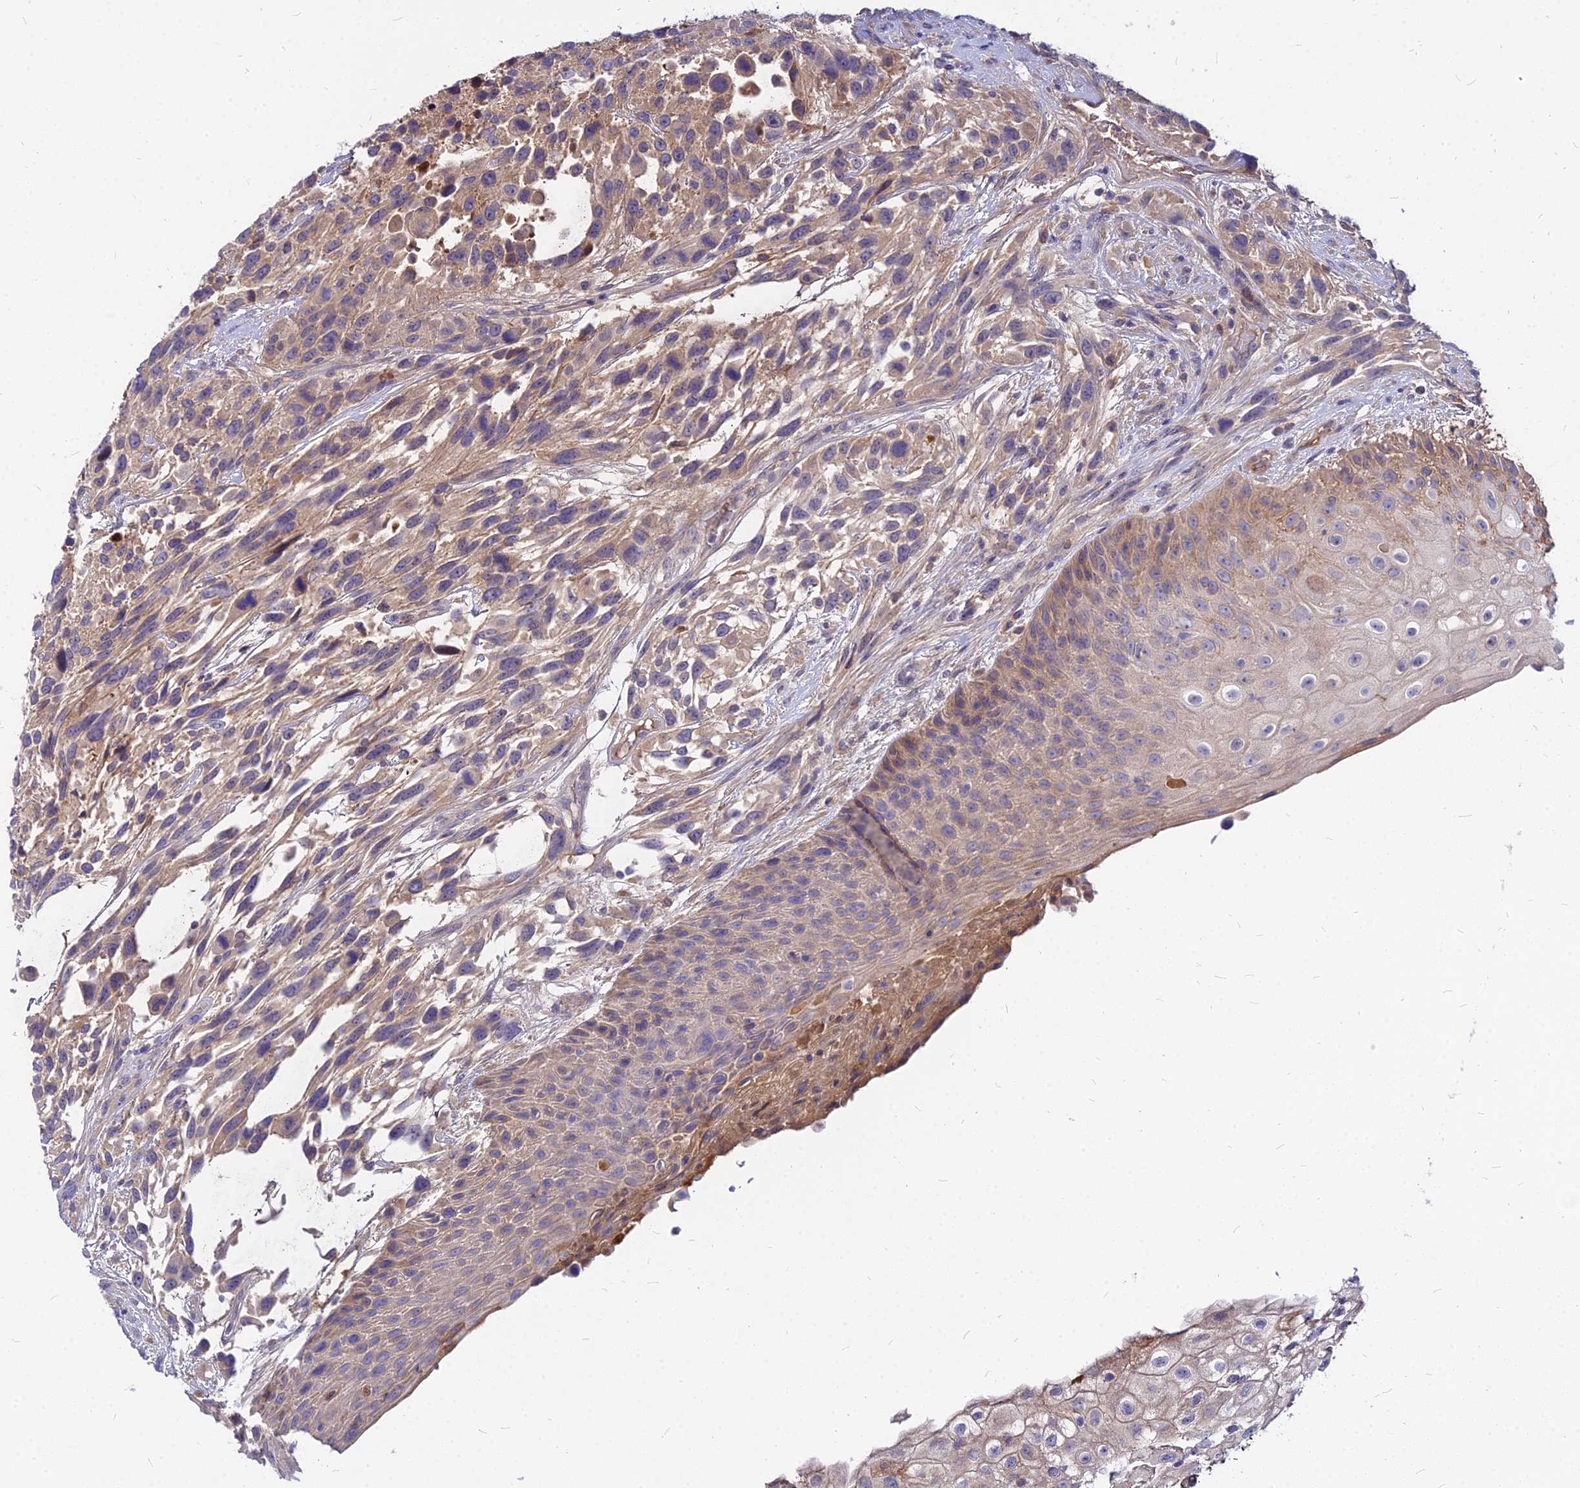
{"staining": {"intensity": "weak", "quantity": ">75%", "location": "cytoplasmic/membranous"}, "tissue": "urothelial cancer", "cell_type": "Tumor cells", "image_type": "cancer", "snomed": [{"axis": "morphology", "description": "Urothelial carcinoma, High grade"}, {"axis": "topography", "description": "Urinary bladder"}], "caption": "Immunohistochemical staining of human urothelial carcinoma (high-grade) shows low levels of weak cytoplasmic/membranous expression in about >75% of tumor cells.", "gene": "ACSM6", "patient": {"sex": "female", "age": 70}}